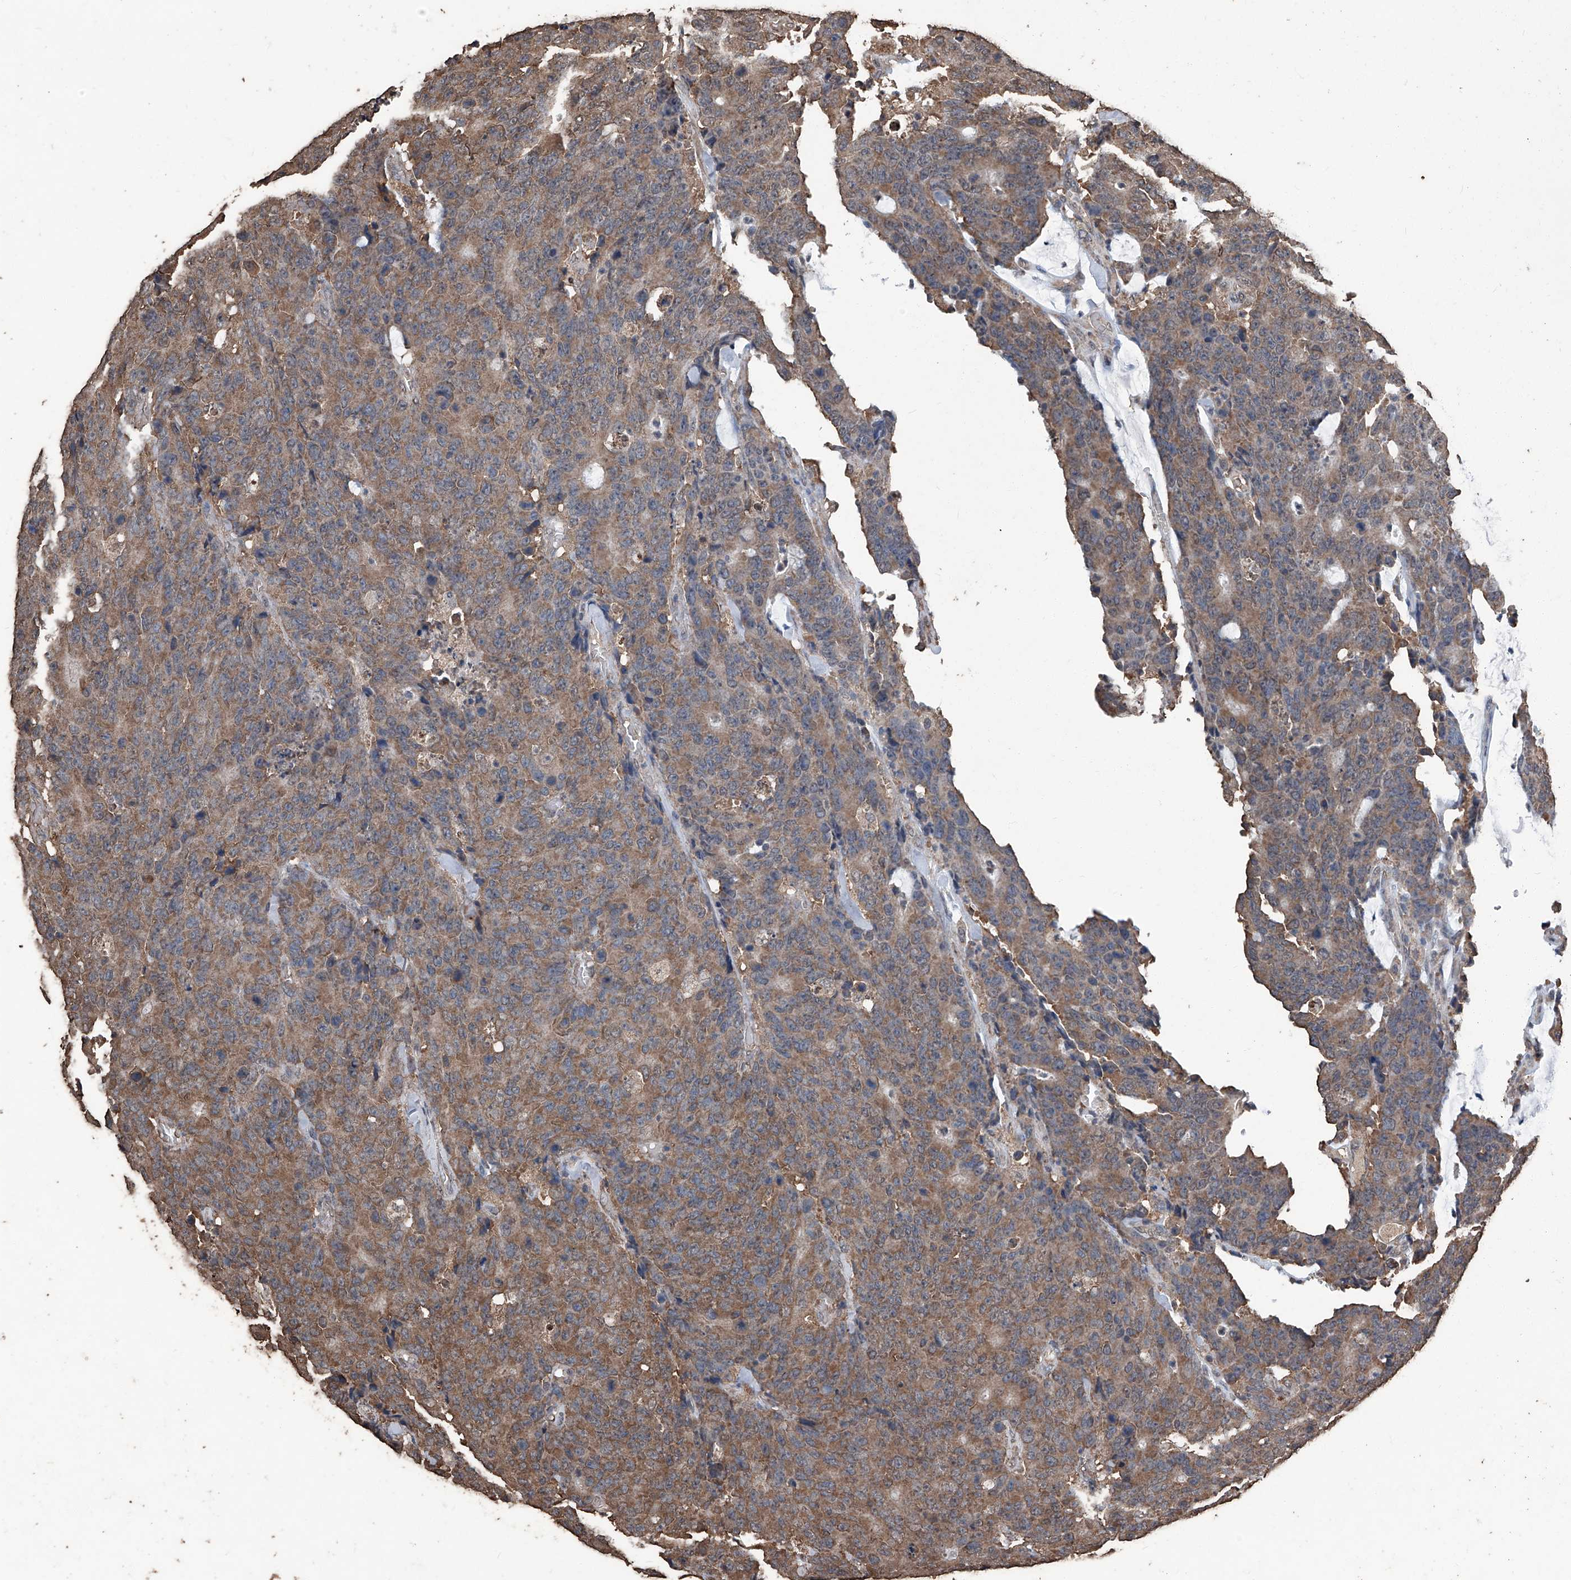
{"staining": {"intensity": "moderate", "quantity": ">75%", "location": "cytoplasmic/membranous"}, "tissue": "colorectal cancer", "cell_type": "Tumor cells", "image_type": "cancer", "snomed": [{"axis": "morphology", "description": "Adenocarcinoma, NOS"}, {"axis": "topography", "description": "Colon"}], "caption": "IHC (DAB (3,3'-diaminobenzidine)) staining of human colorectal cancer (adenocarcinoma) shows moderate cytoplasmic/membranous protein expression in about >75% of tumor cells. (DAB (3,3'-diaminobenzidine) = brown stain, brightfield microscopy at high magnification).", "gene": "STARD7", "patient": {"sex": "female", "age": 86}}